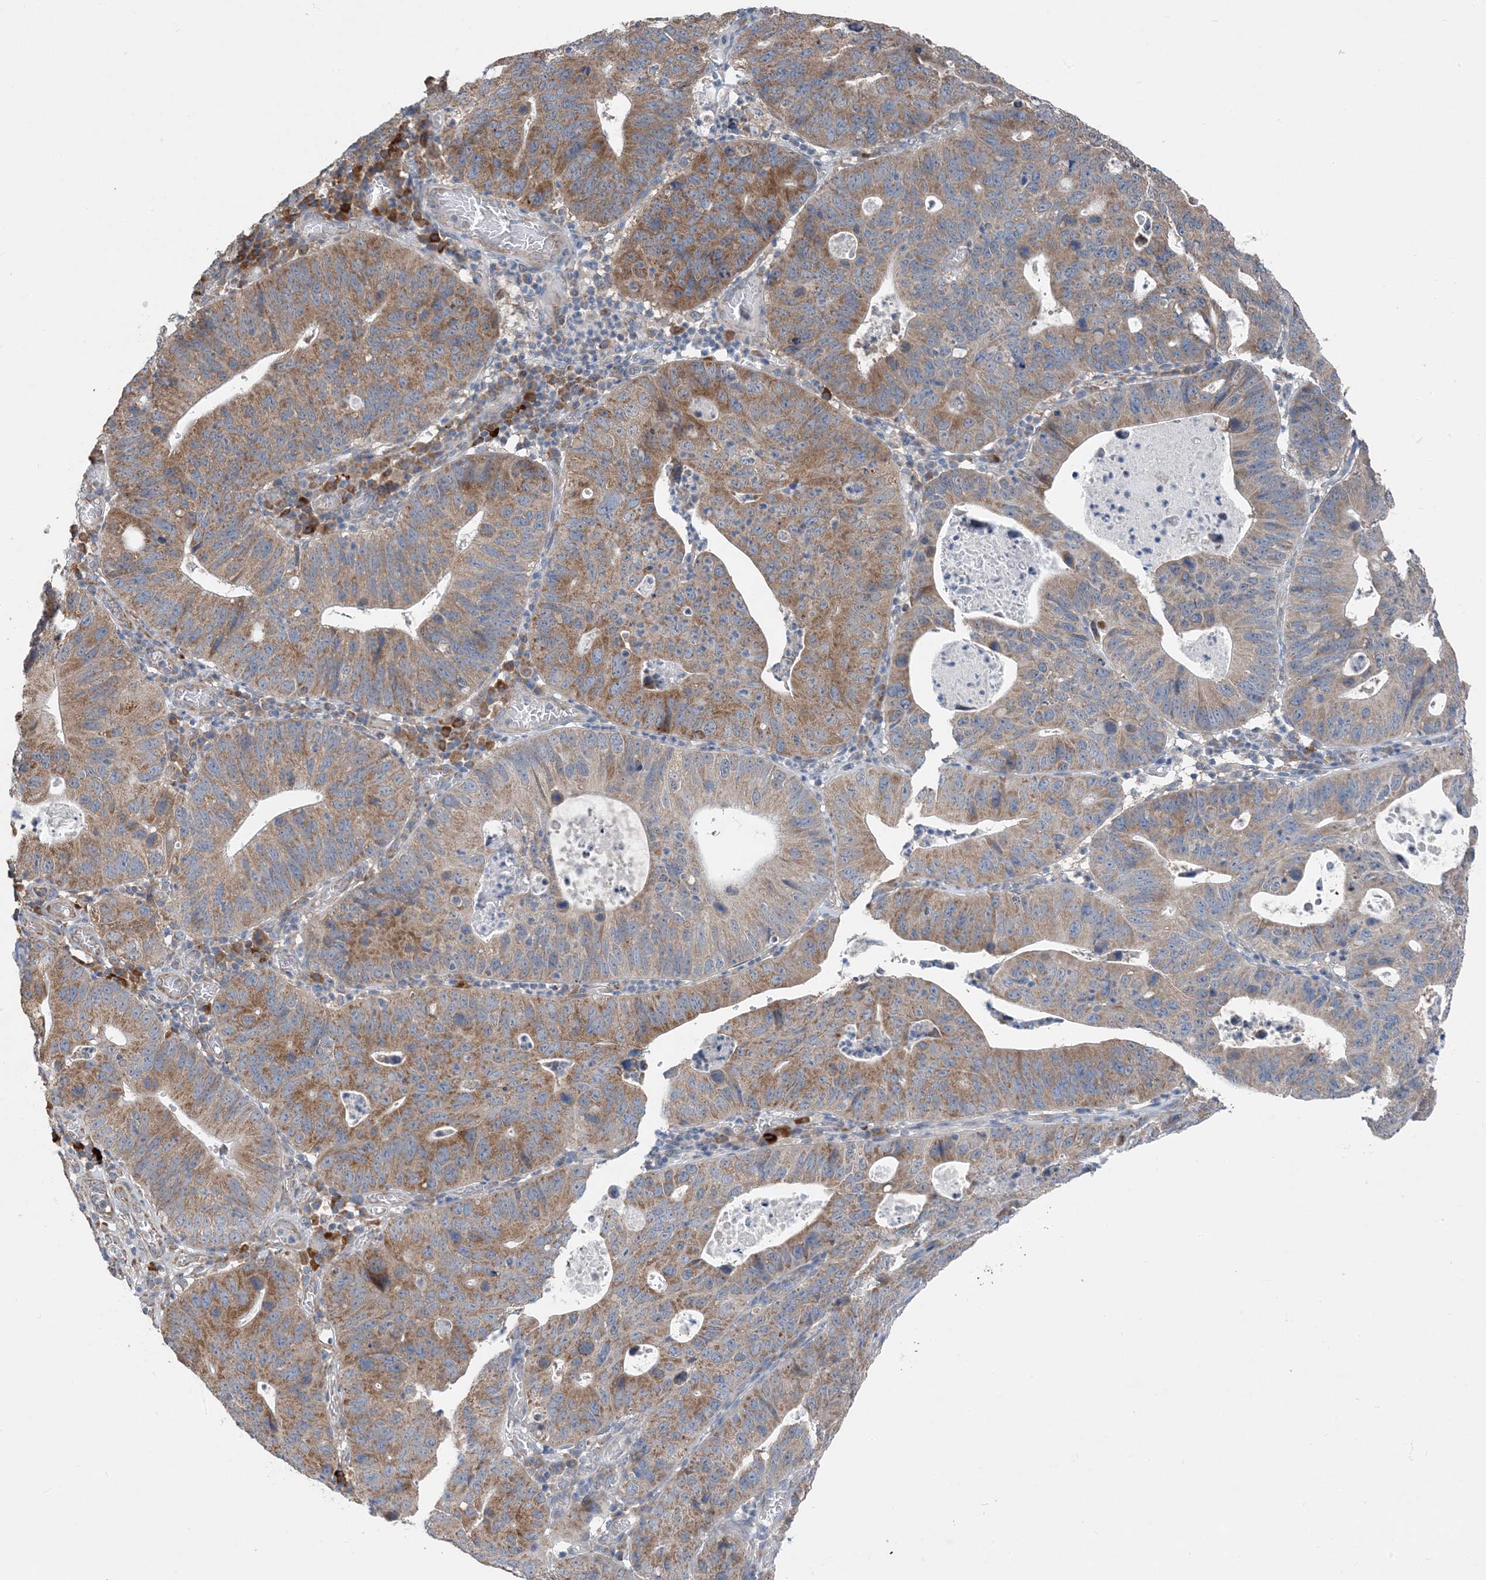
{"staining": {"intensity": "moderate", "quantity": "25%-75%", "location": "cytoplasmic/membranous"}, "tissue": "stomach cancer", "cell_type": "Tumor cells", "image_type": "cancer", "snomed": [{"axis": "morphology", "description": "Adenocarcinoma, NOS"}, {"axis": "topography", "description": "Stomach"}], "caption": "An image of human stomach adenocarcinoma stained for a protein demonstrates moderate cytoplasmic/membranous brown staining in tumor cells.", "gene": "DHX30", "patient": {"sex": "male", "age": 59}}